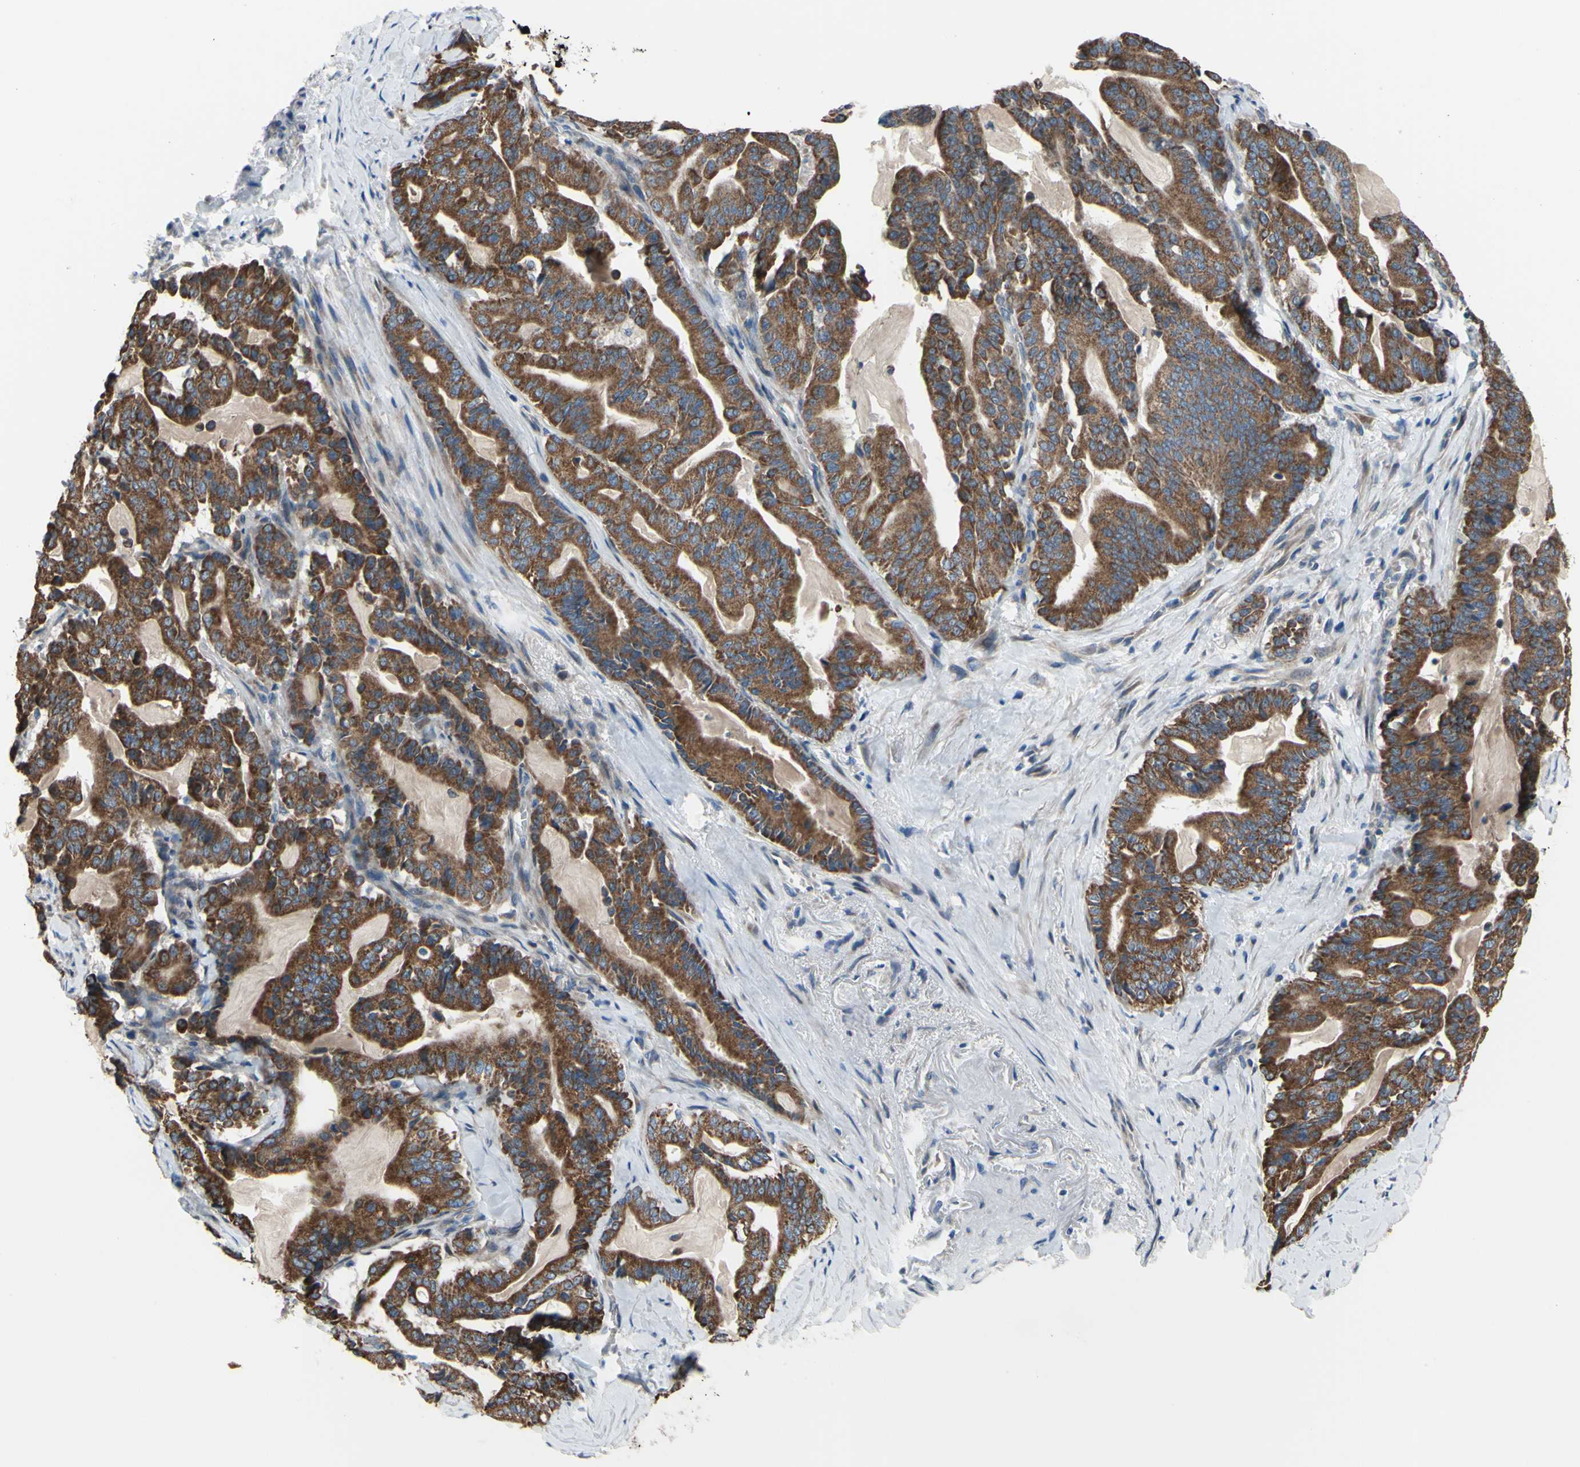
{"staining": {"intensity": "strong", "quantity": ">75%", "location": "cytoplasmic/membranous"}, "tissue": "pancreatic cancer", "cell_type": "Tumor cells", "image_type": "cancer", "snomed": [{"axis": "morphology", "description": "Adenocarcinoma, NOS"}, {"axis": "topography", "description": "Pancreas"}], "caption": "This micrograph demonstrates immunohistochemistry staining of human pancreatic adenocarcinoma, with high strong cytoplasmic/membranous positivity in approximately >75% of tumor cells.", "gene": "GRAMD2B", "patient": {"sex": "male", "age": 63}}